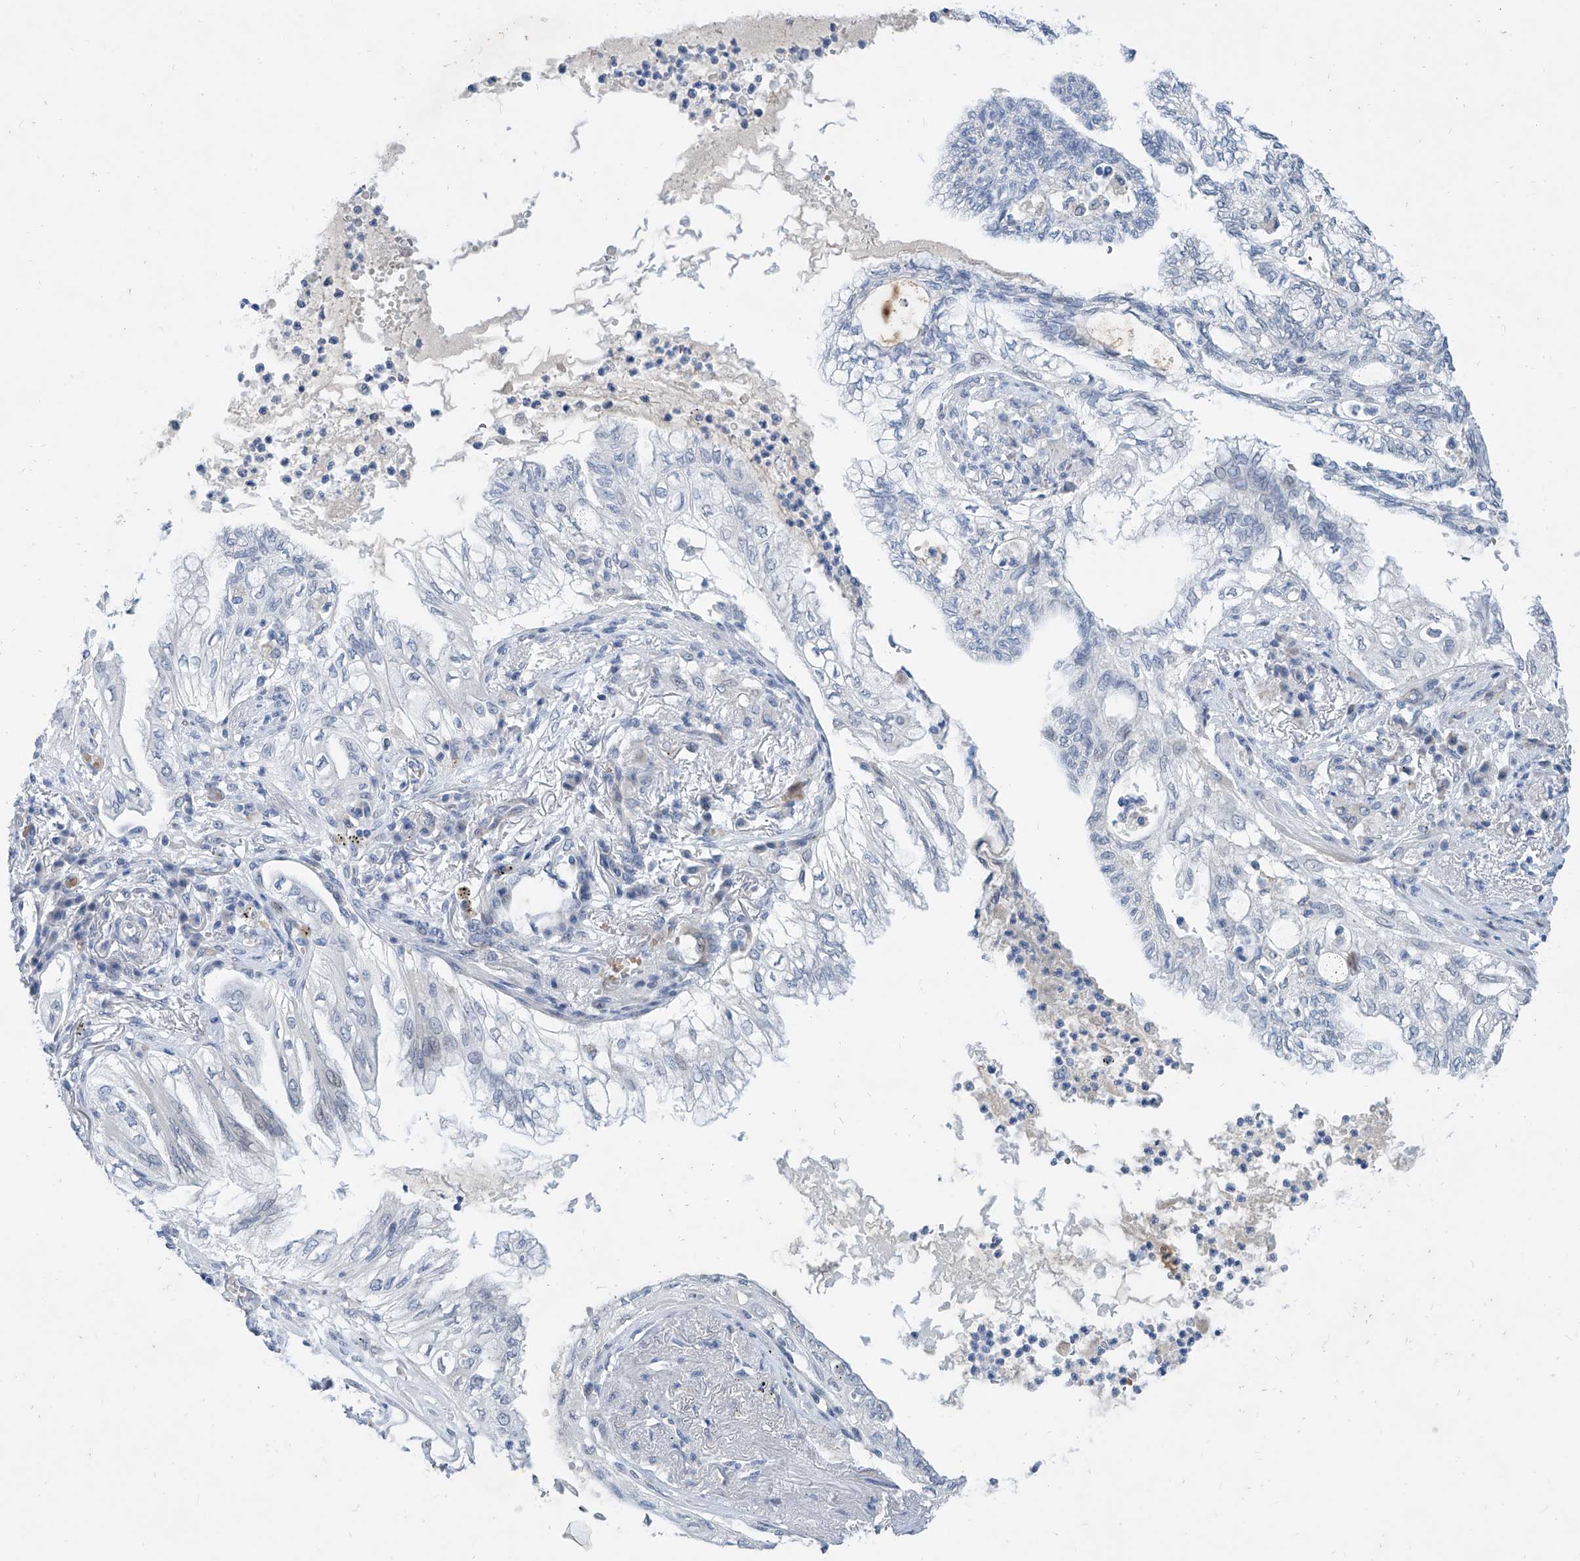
{"staining": {"intensity": "negative", "quantity": "none", "location": "none"}, "tissue": "lung cancer", "cell_type": "Tumor cells", "image_type": "cancer", "snomed": [{"axis": "morphology", "description": "Adenocarcinoma, NOS"}, {"axis": "topography", "description": "Lung"}], "caption": "Human adenocarcinoma (lung) stained for a protein using immunohistochemistry (IHC) exhibits no staining in tumor cells.", "gene": "BPTF", "patient": {"sex": "female", "age": 70}}